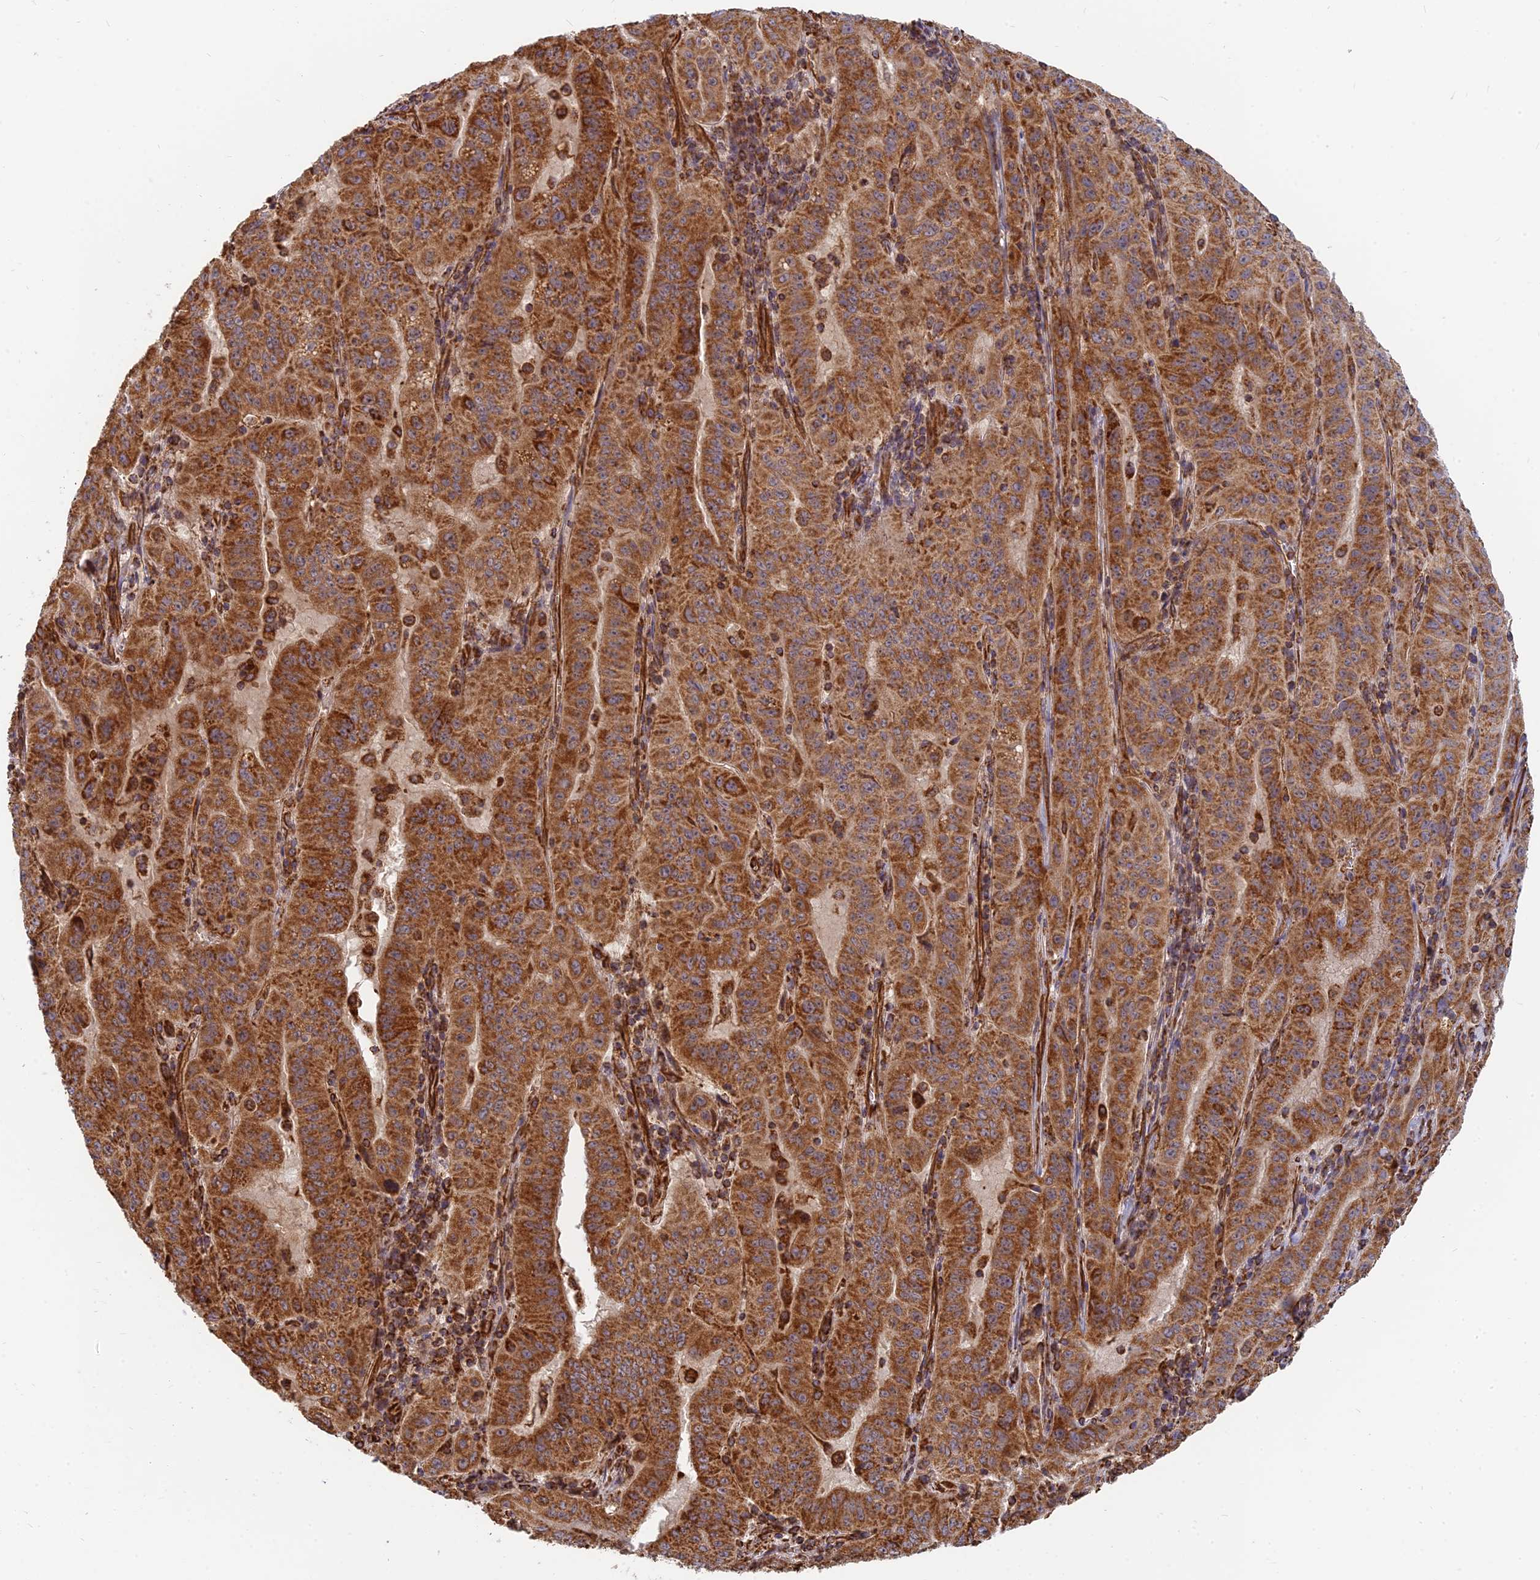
{"staining": {"intensity": "strong", "quantity": ">75%", "location": "cytoplasmic/membranous"}, "tissue": "pancreatic cancer", "cell_type": "Tumor cells", "image_type": "cancer", "snomed": [{"axis": "morphology", "description": "Adenocarcinoma, NOS"}, {"axis": "topography", "description": "Pancreas"}], "caption": "Immunohistochemistry of human adenocarcinoma (pancreatic) demonstrates high levels of strong cytoplasmic/membranous staining in approximately >75% of tumor cells.", "gene": "DSTYK", "patient": {"sex": "male", "age": 63}}